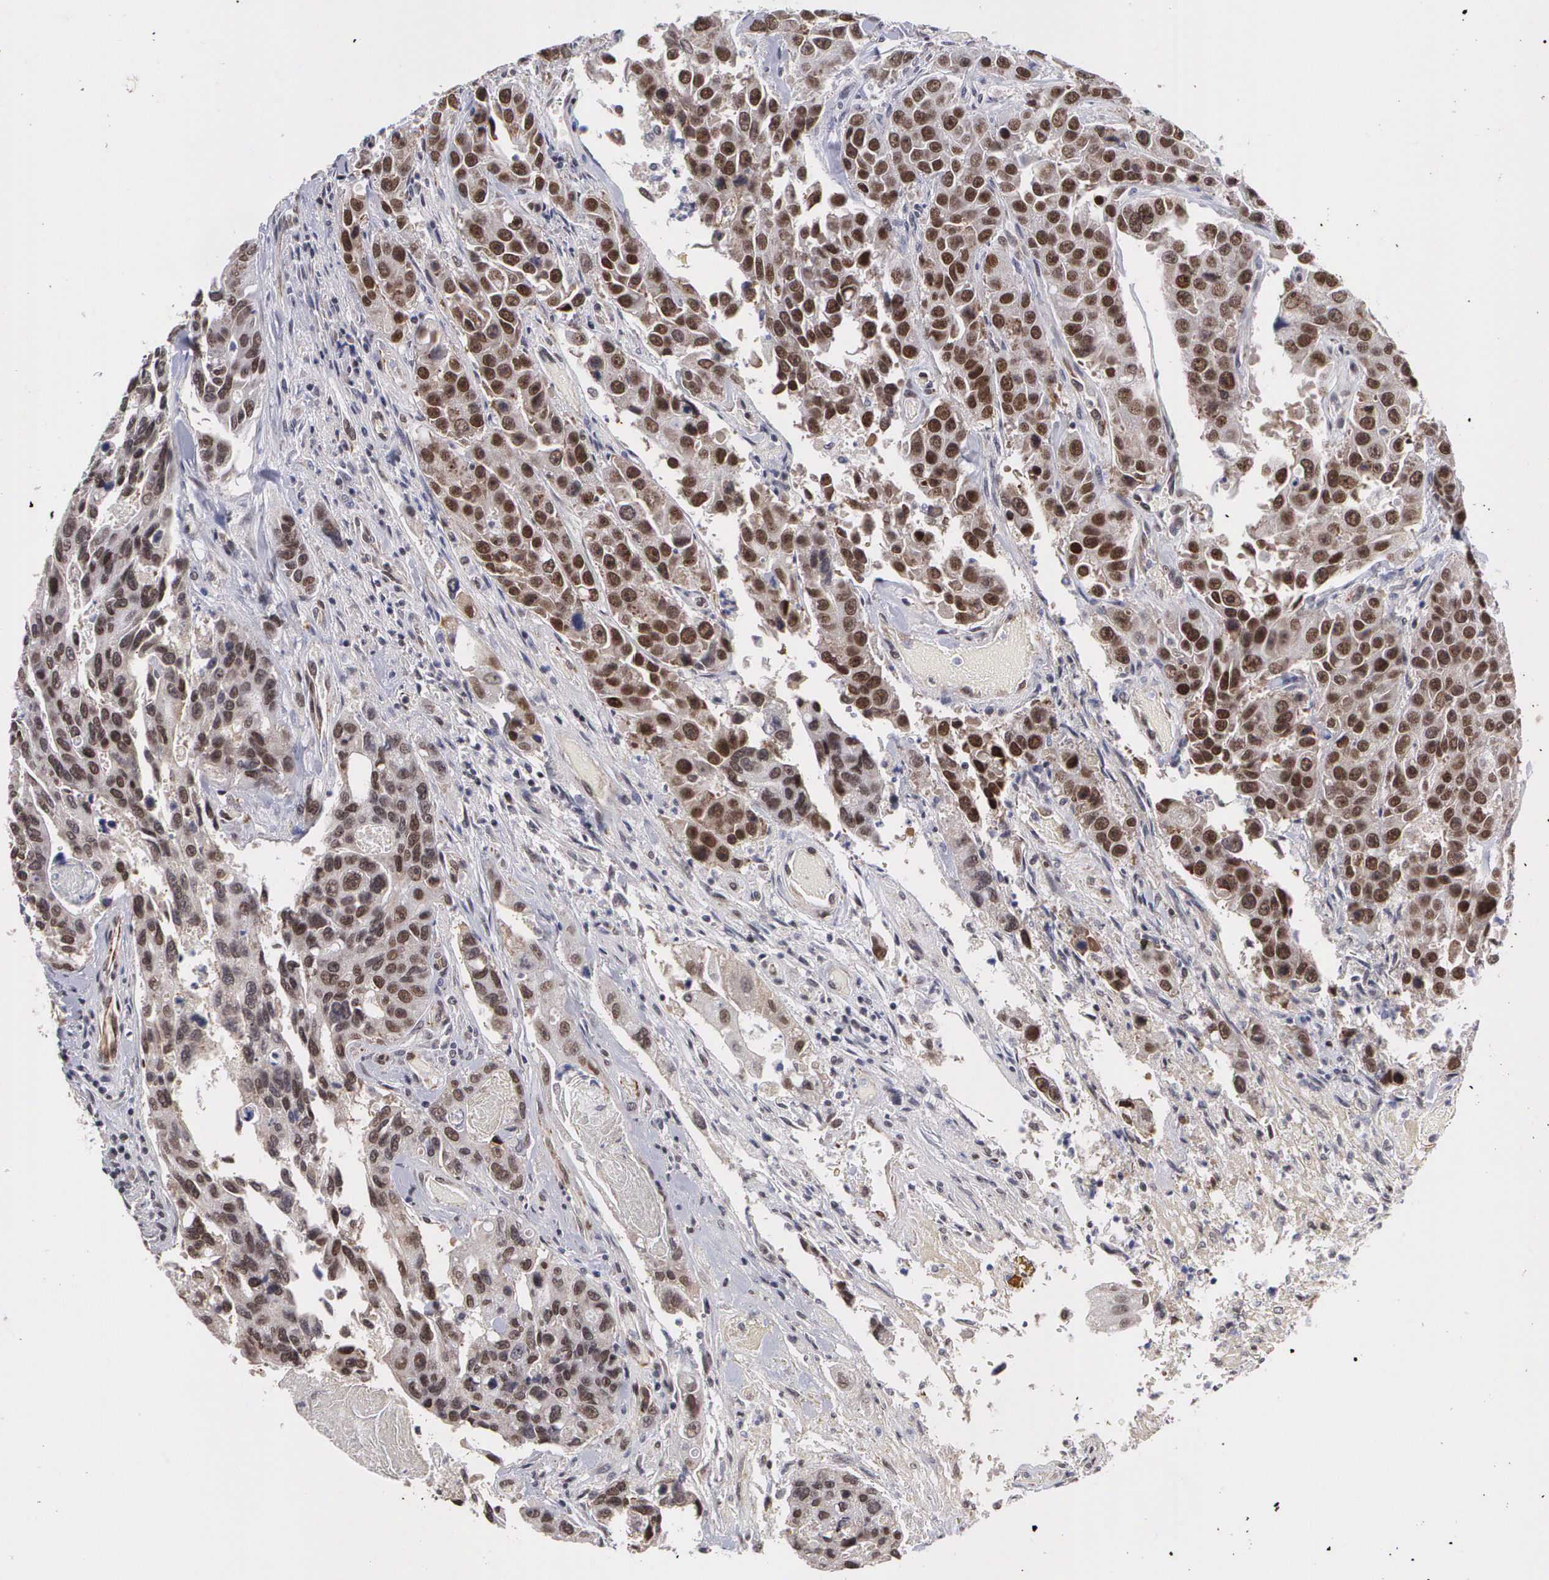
{"staining": {"intensity": "moderate", "quantity": ">75%", "location": "nuclear"}, "tissue": "colorectal cancer", "cell_type": "Tumor cells", "image_type": "cancer", "snomed": [{"axis": "morphology", "description": "Adenocarcinoma, NOS"}, {"axis": "topography", "description": "Colon"}], "caption": "Adenocarcinoma (colorectal) stained for a protein (brown) displays moderate nuclear positive expression in approximately >75% of tumor cells.", "gene": "MORC2", "patient": {"sex": "female", "age": 86}}